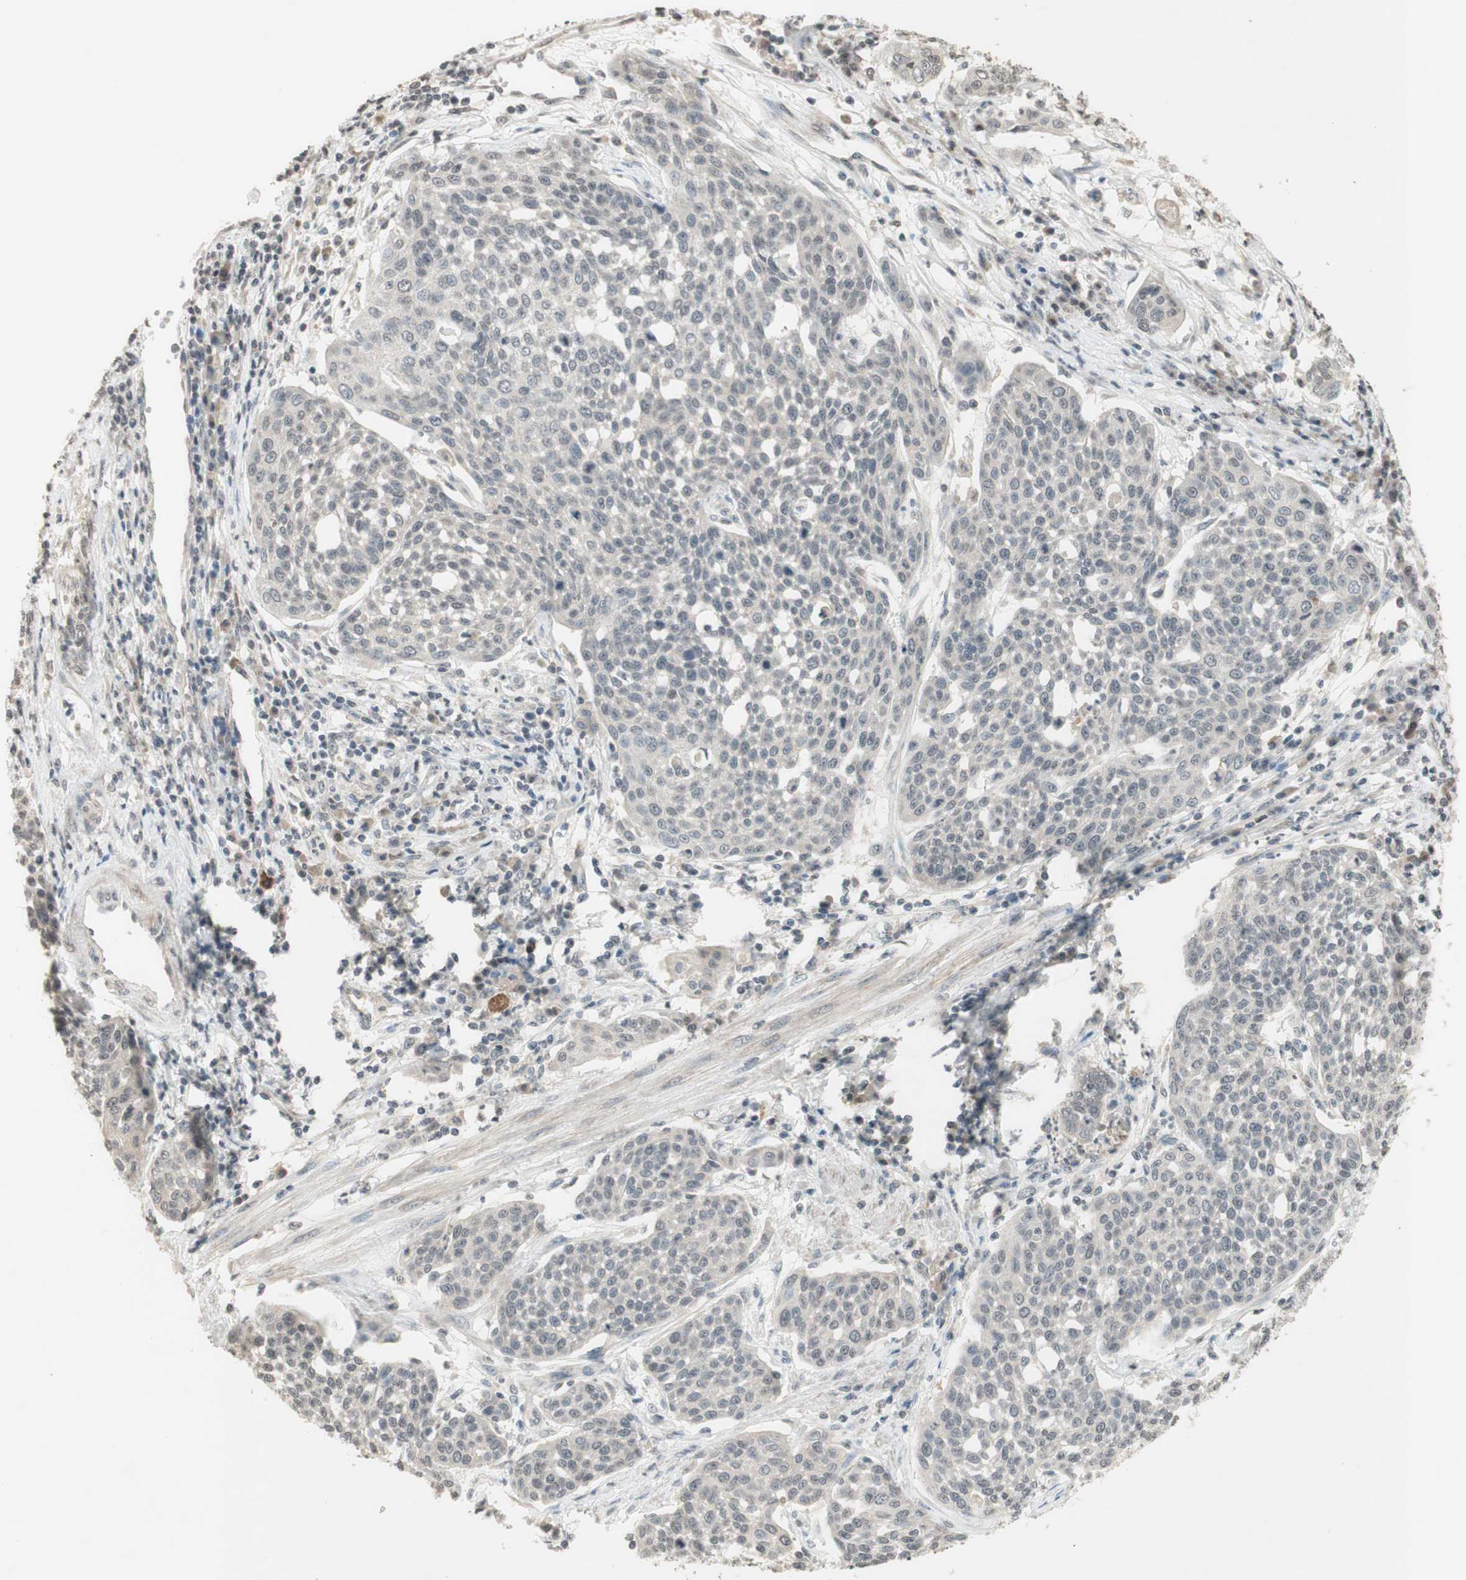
{"staining": {"intensity": "negative", "quantity": "none", "location": "none"}, "tissue": "cervical cancer", "cell_type": "Tumor cells", "image_type": "cancer", "snomed": [{"axis": "morphology", "description": "Squamous cell carcinoma, NOS"}, {"axis": "topography", "description": "Cervix"}], "caption": "IHC photomicrograph of neoplastic tissue: cervical squamous cell carcinoma stained with DAB displays no significant protein staining in tumor cells.", "gene": "GLI1", "patient": {"sex": "female", "age": 34}}